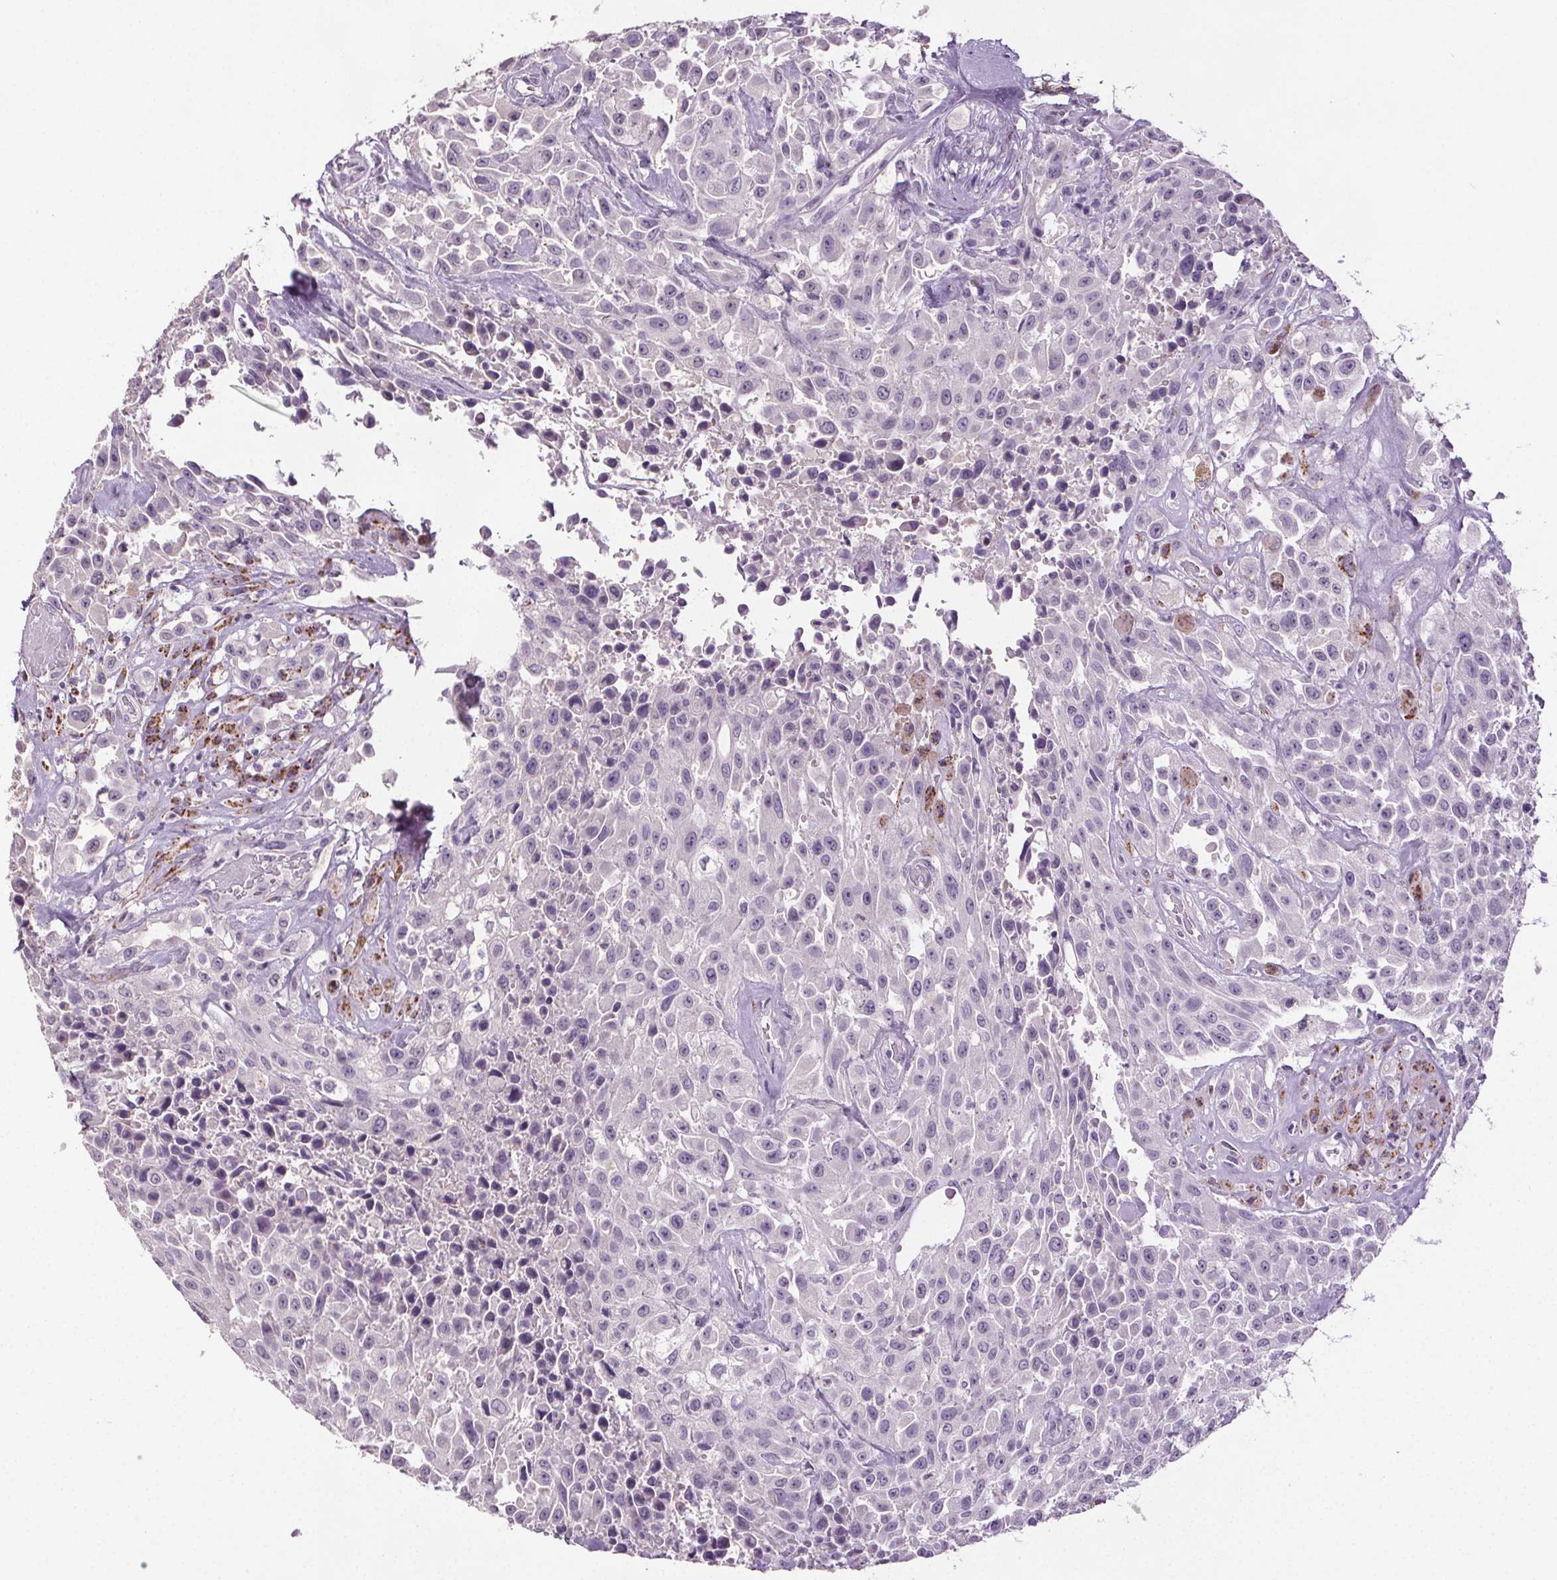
{"staining": {"intensity": "negative", "quantity": "none", "location": "none"}, "tissue": "urothelial cancer", "cell_type": "Tumor cells", "image_type": "cancer", "snomed": [{"axis": "morphology", "description": "Urothelial carcinoma, High grade"}, {"axis": "topography", "description": "Urinary bladder"}], "caption": "The photomicrograph reveals no significant staining in tumor cells of urothelial cancer.", "gene": "GPIHBP1", "patient": {"sex": "male", "age": 79}}